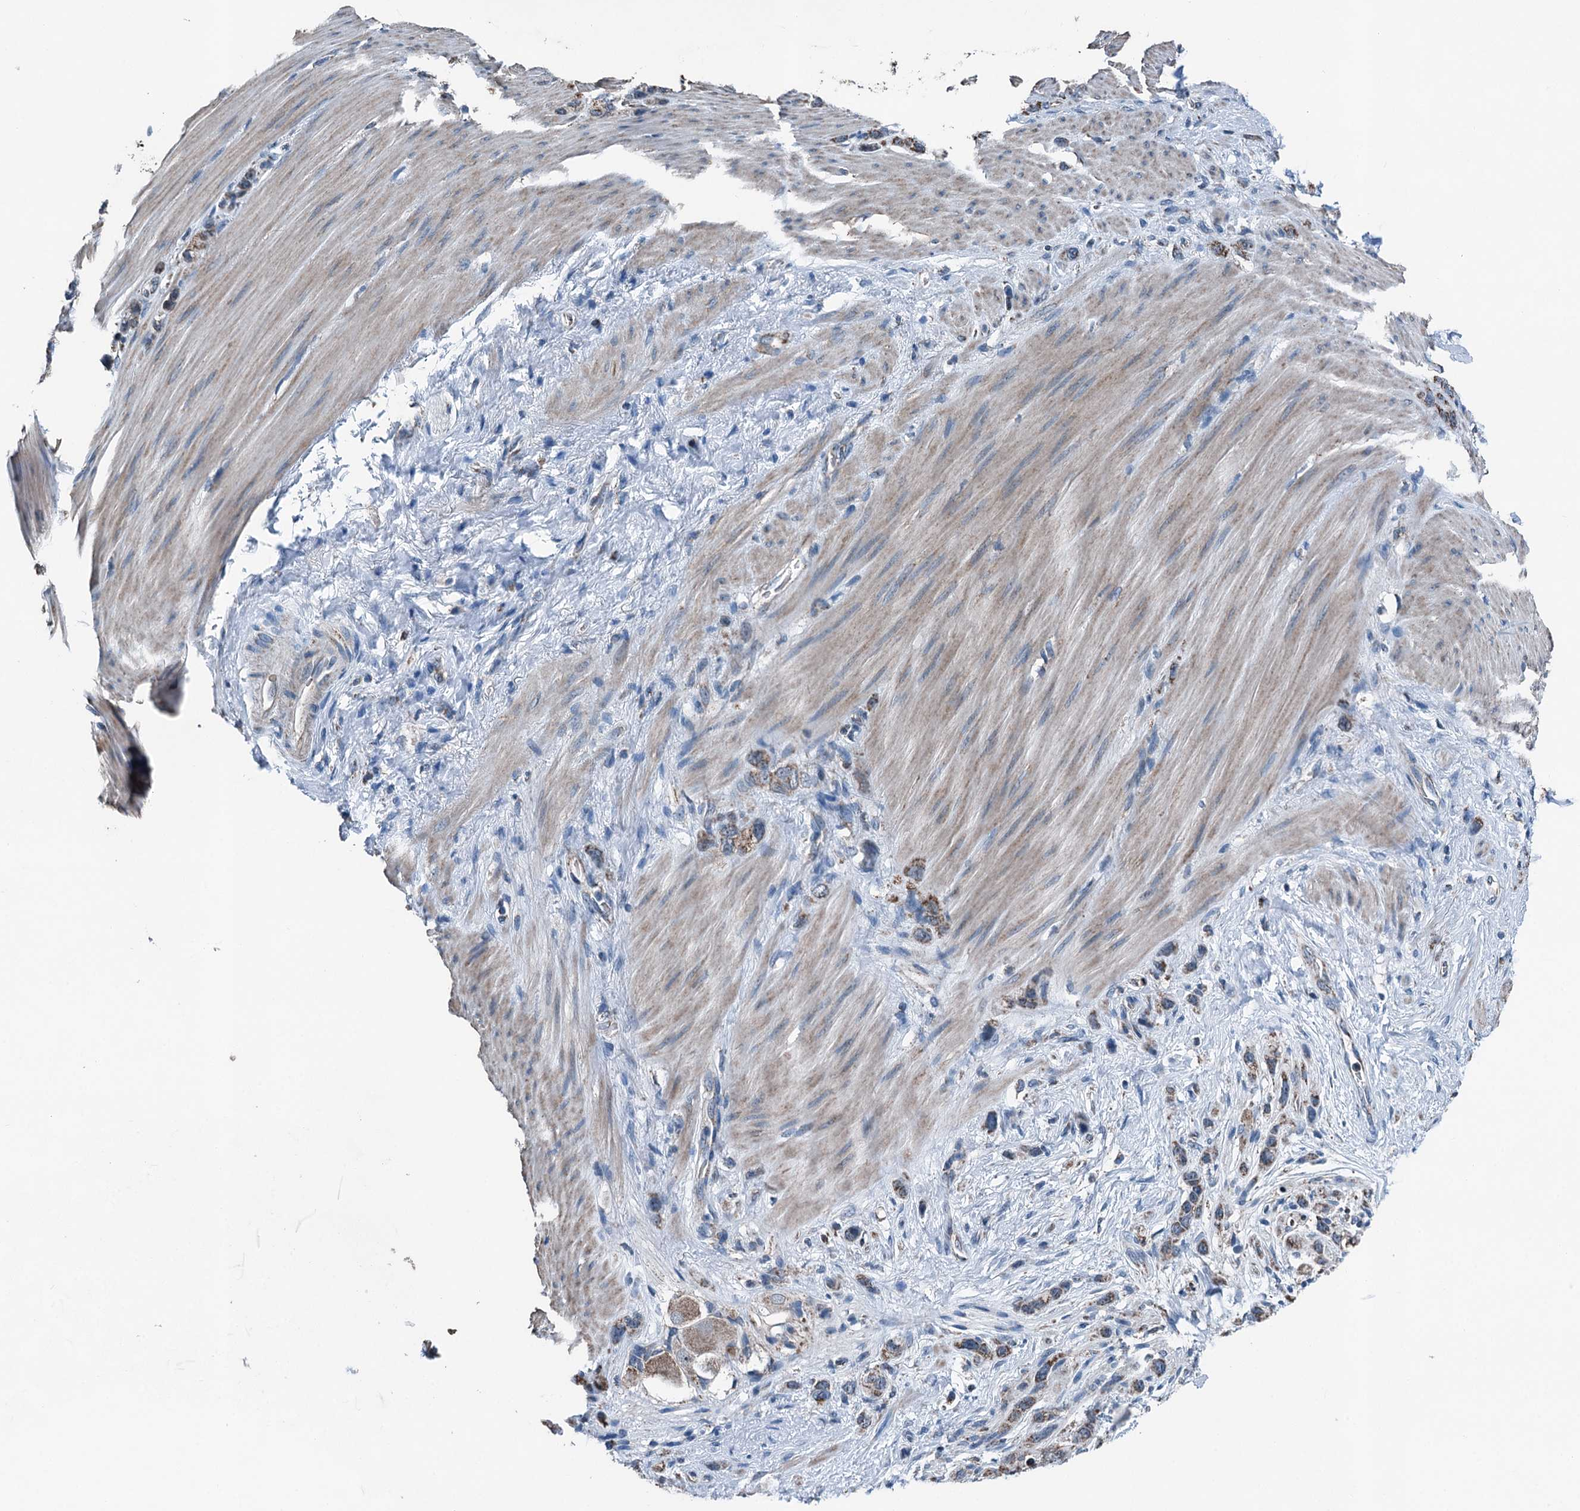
{"staining": {"intensity": "moderate", "quantity": ">75%", "location": "cytoplasmic/membranous"}, "tissue": "stomach cancer", "cell_type": "Tumor cells", "image_type": "cancer", "snomed": [{"axis": "morphology", "description": "Adenocarcinoma, NOS"}, {"axis": "morphology", "description": "Adenocarcinoma, High grade"}, {"axis": "topography", "description": "Stomach, upper"}, {"axis": "topography", "description": "Stomach, lower"}], "caption": "Immunohistochemical staining of stomach cancer (adenocarcinoma (high-grade)) shows moderate cytoplasmic/membranous protein positivity in approximately >75% of tumor cells.", "gene": "TRPT1", "patient": {"sex": "female", "age": 65}}